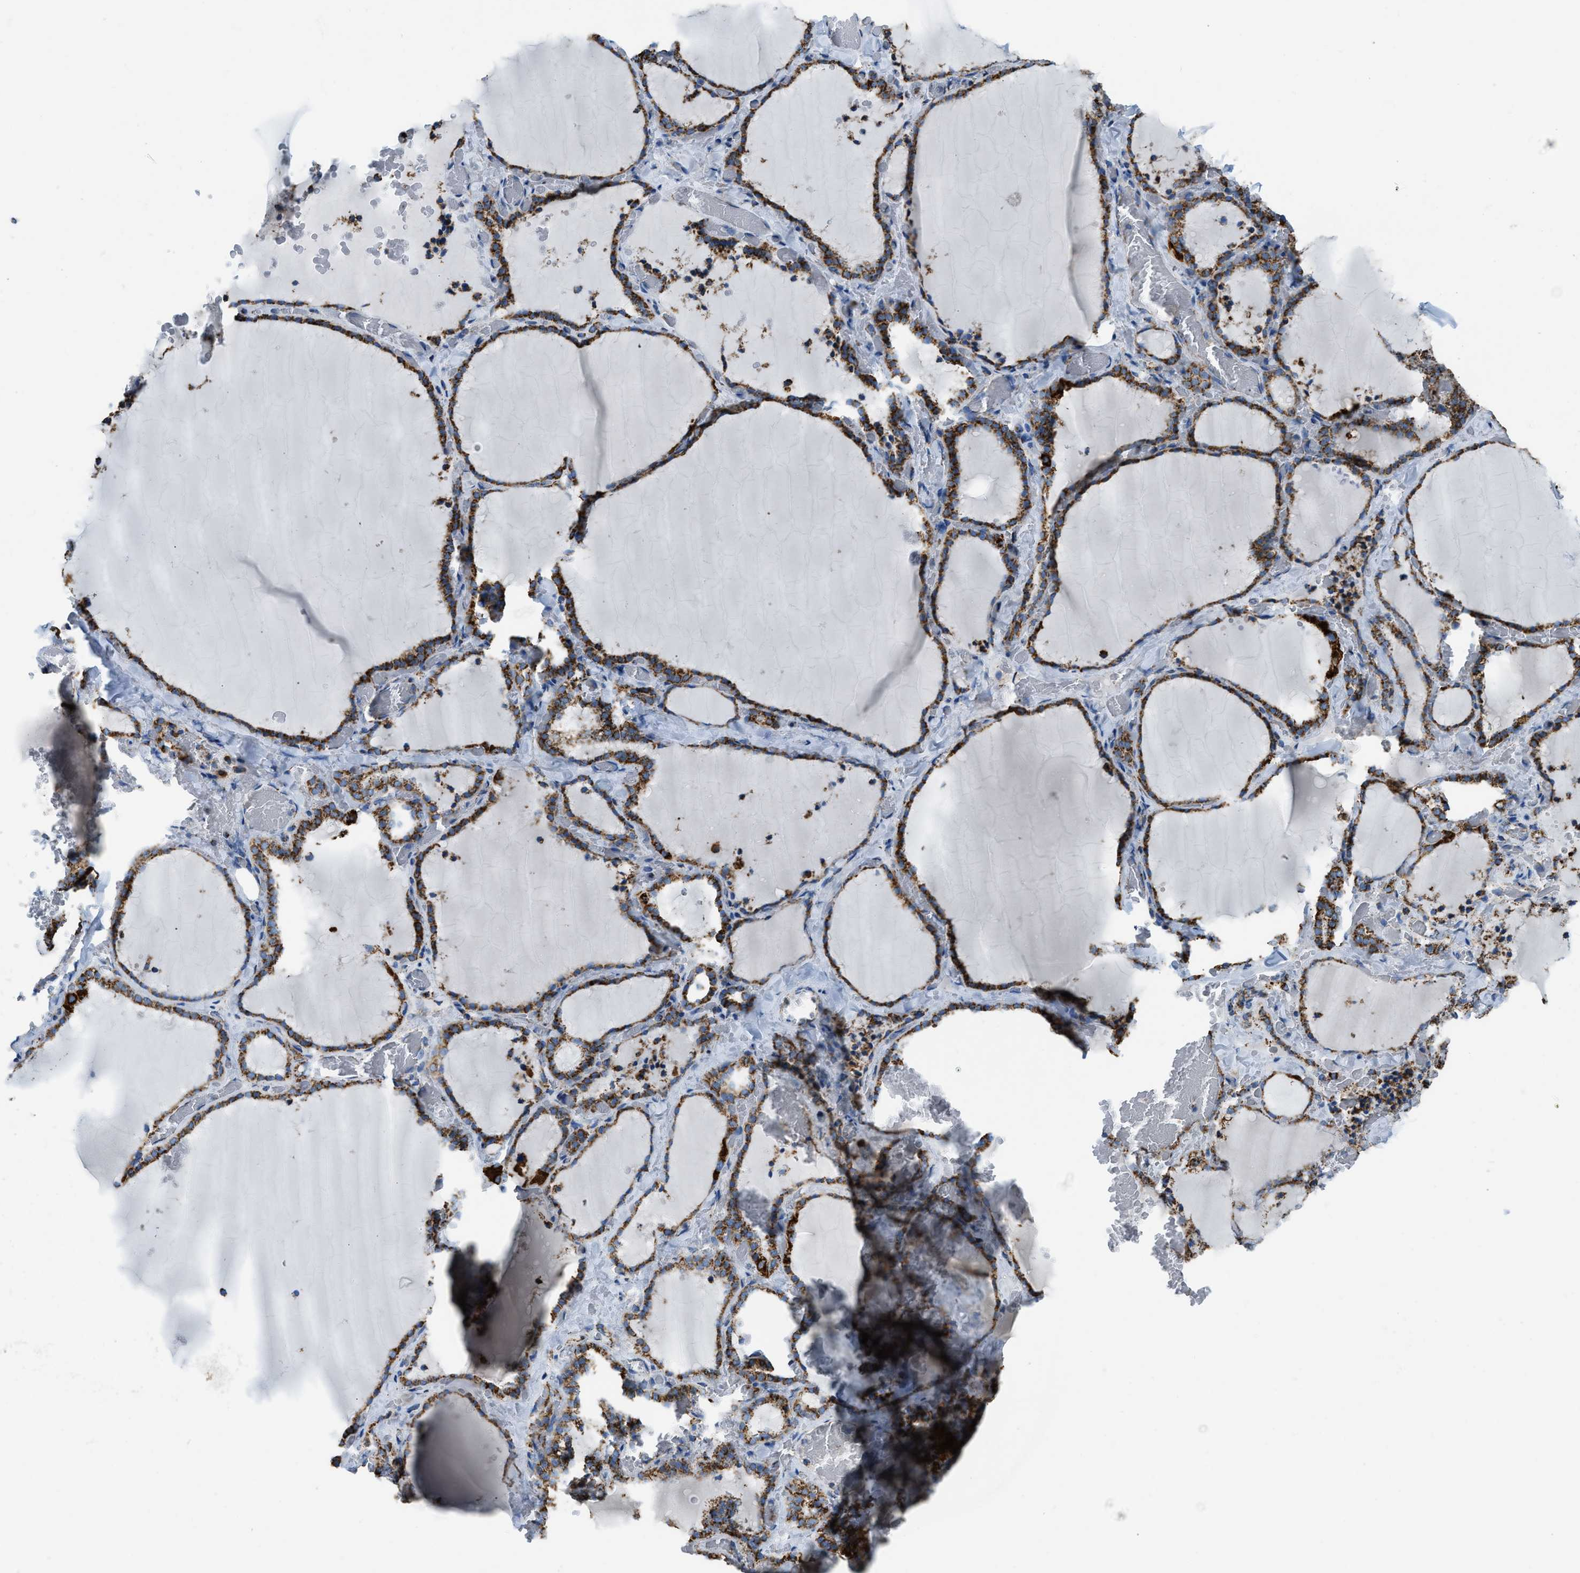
{"staining": {"intensity": "strong", "quantity": ">75%", "location": "cytoplasmic/membranous"}, "tissue": "thyroid gland", "cell_type": "Glandular cells", "image_type": "normal", "snomed": [{"axis": "morphology", "description": "Normal tissue, NOS"}, {"axis": "topography", "description": "Thyroid gland"}], "caption": "Protein staining of unremarkable thyroid gland displays strong cytoplasmic/membranous expression in approximately >75% of glandular cells. (brown staining indicates protein expression, while blue staining denotes nuclei).", "gene": "ETFB", "patient": {"sex": "female", "age": 22}}